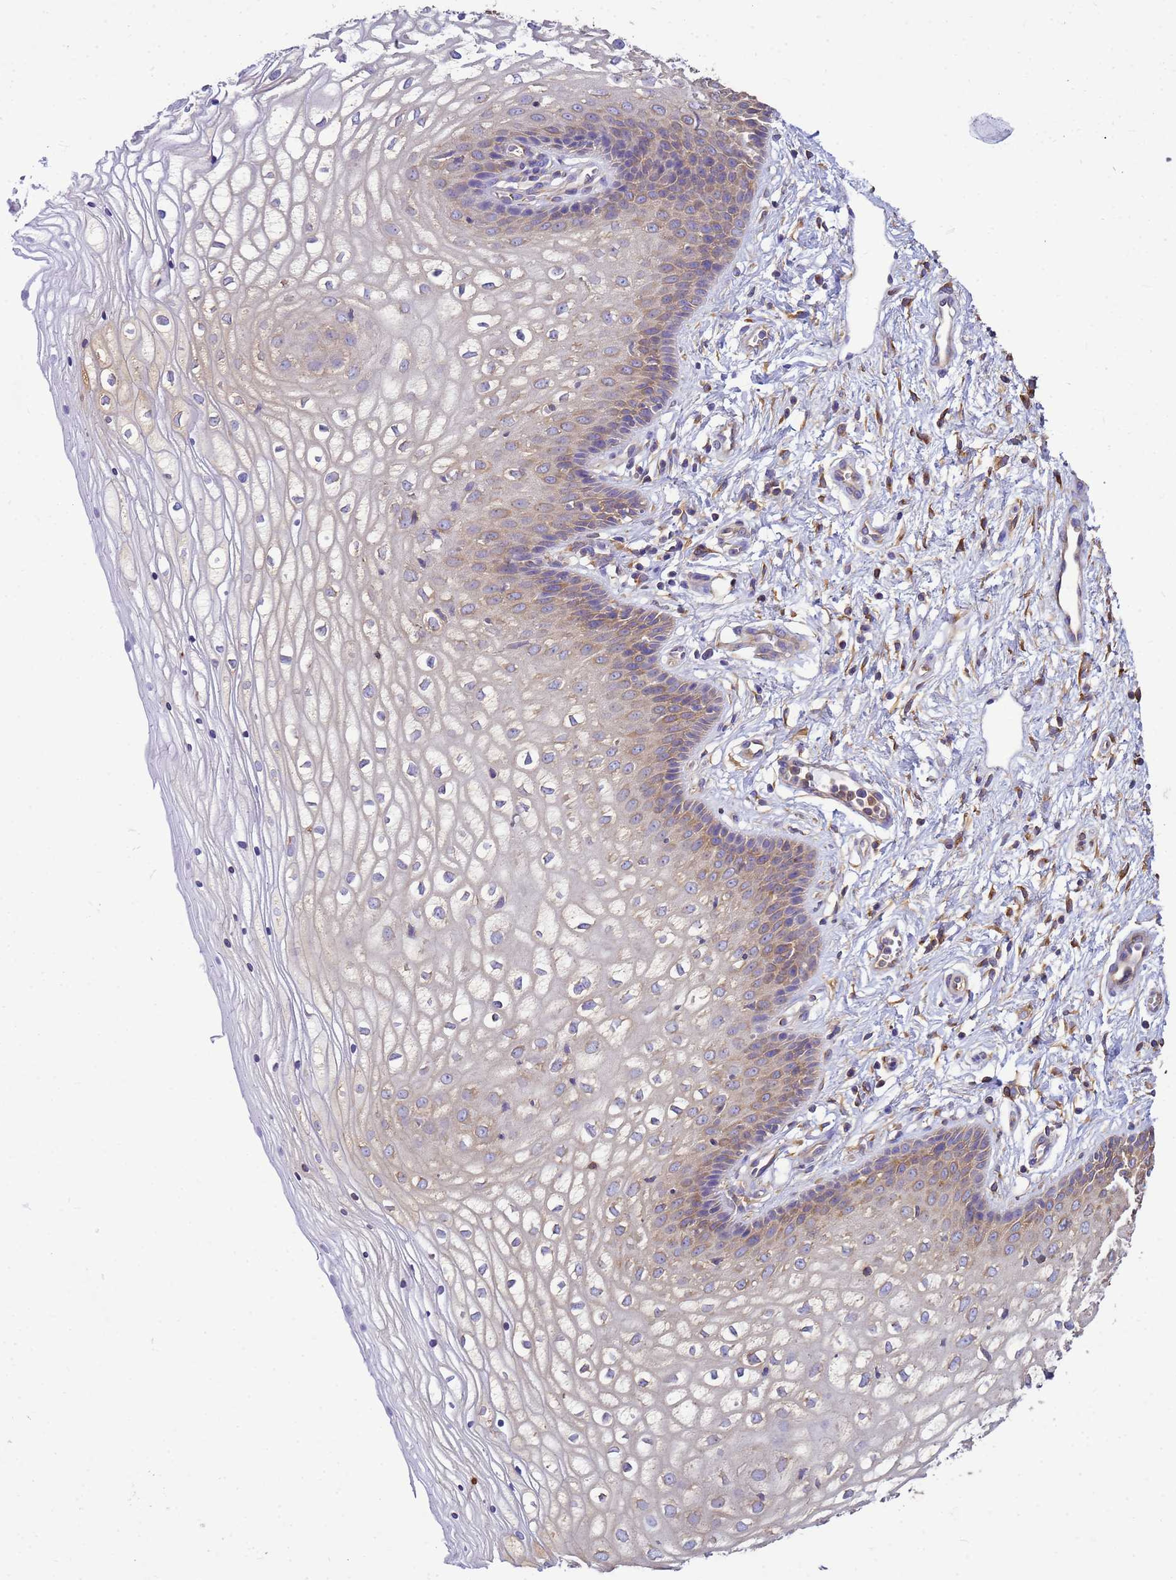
{"staining": {"intensity": "weak", "quantity": "25%-75%", "location": "cytoplasmic/membranous"}, "tissue": "vagina", "cell_type": "Squamous epithelial cells", "image_type": "normal", "snomed": [{"axis": "morphology", "description": "Normal tissue, NOS"}, {"axis": "topography", "description": "Vagina"}], "caption": "A high-resolution photomicrograph shows immunohistochemistry staining of normal vagina, which reveals weak cytoplasmic/membranous staining in about 25%-75% of squamous epithelial cells. (DAB (3,3'-diaminobenzidine) IHC with brightfield microscopy, high magnification).", "gene": "ENSG00000198211", "patient": {"sex": "female", "age": 34}}